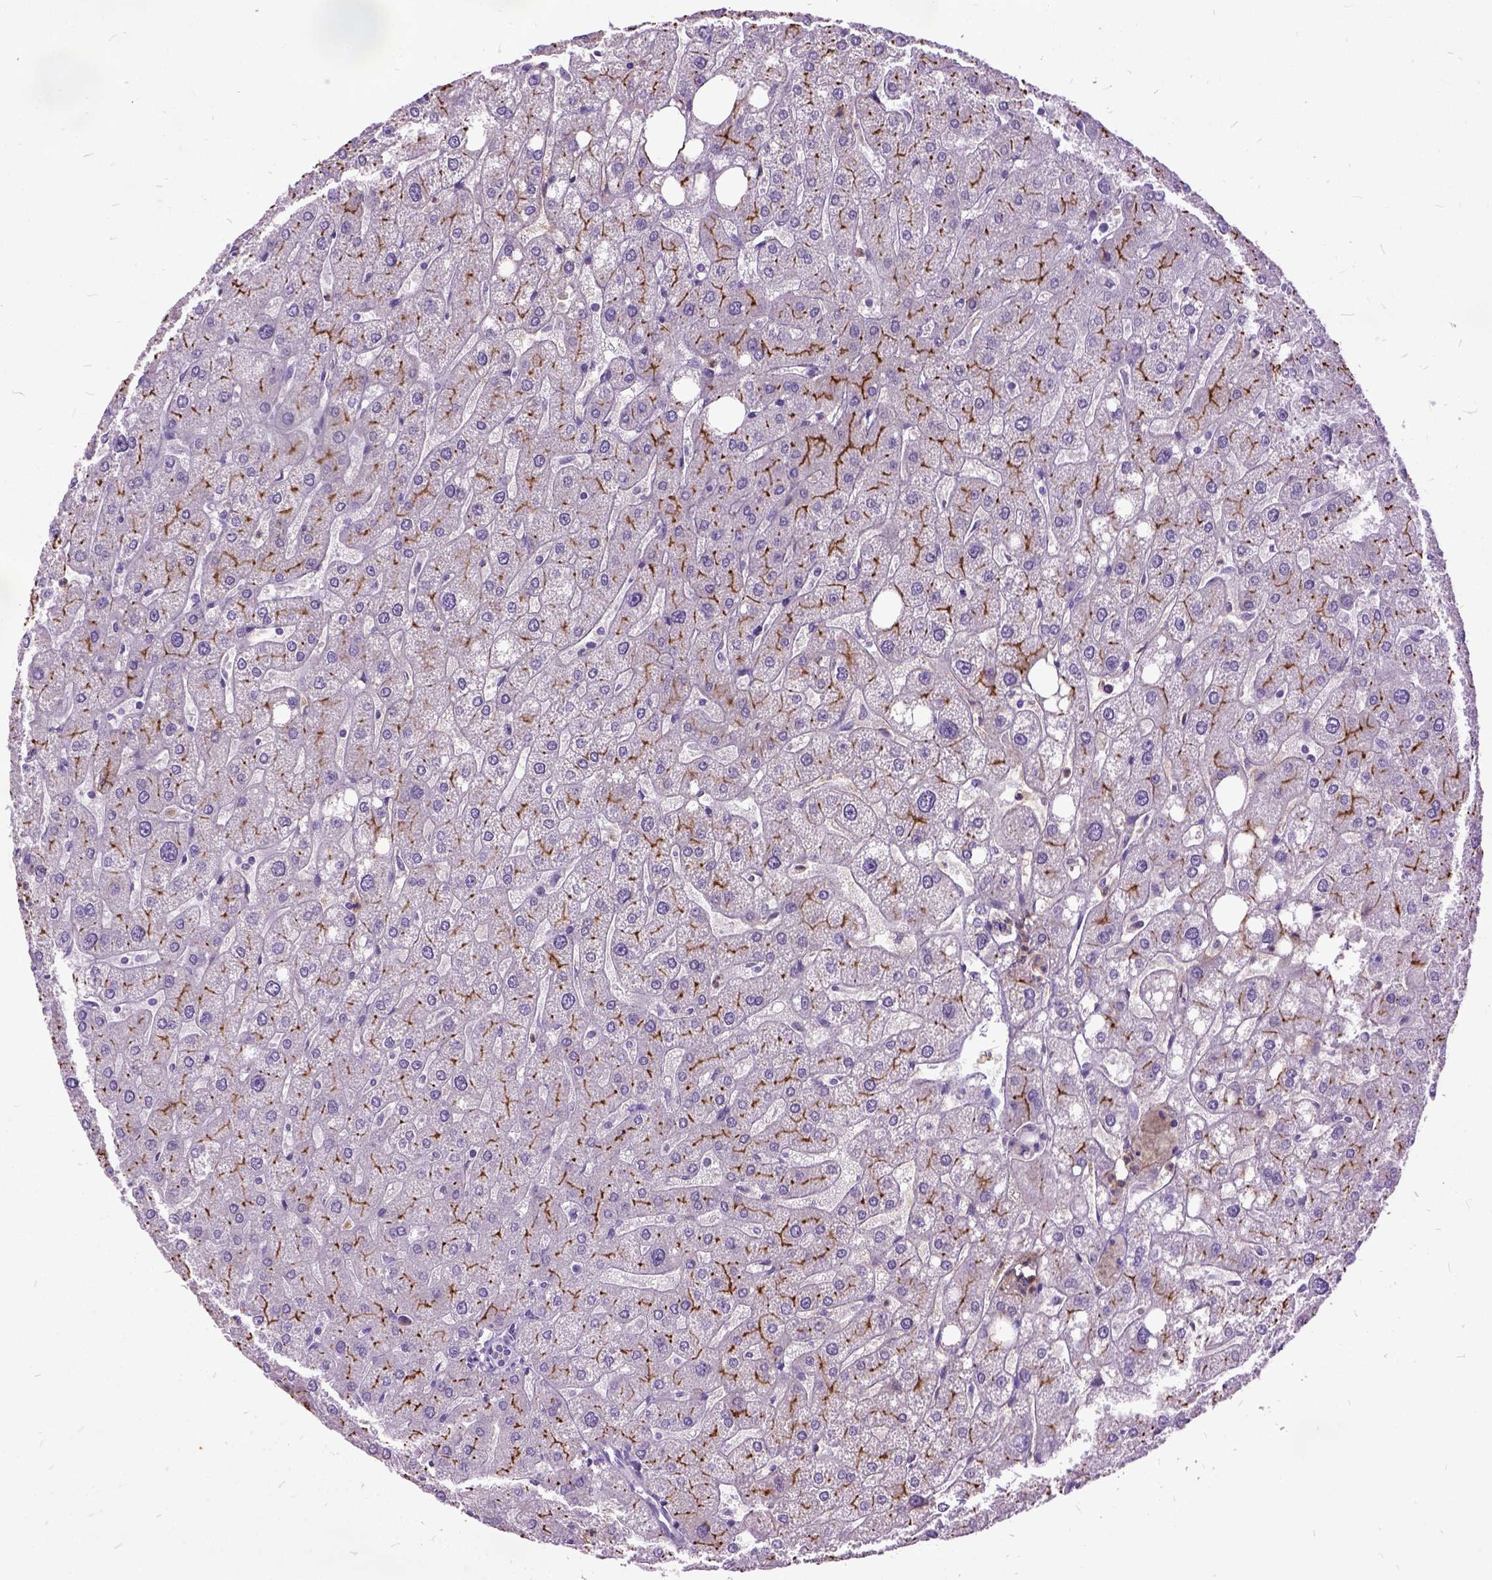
{"staining": {"intensity": "negative", "quantity": "none", "location": "none"}, "tissue": "liver", "cell_type": "Cholangiocytes", "image_type": "normal", "snomed": [{"axis": "morphology", "description": "Normal tissue, NOS"}, {"axis": "topography", "description": "Liver"}], "caption": "Immunohistochemistry of normal liver shows no staining in cholangiocytes. (Brightfield microscopy of DAB (3,3'-diaminobenzidine) immunohistochemistry at high magnification).", "gene": "MME", "patient": {"sex": "male", "age": 67}}